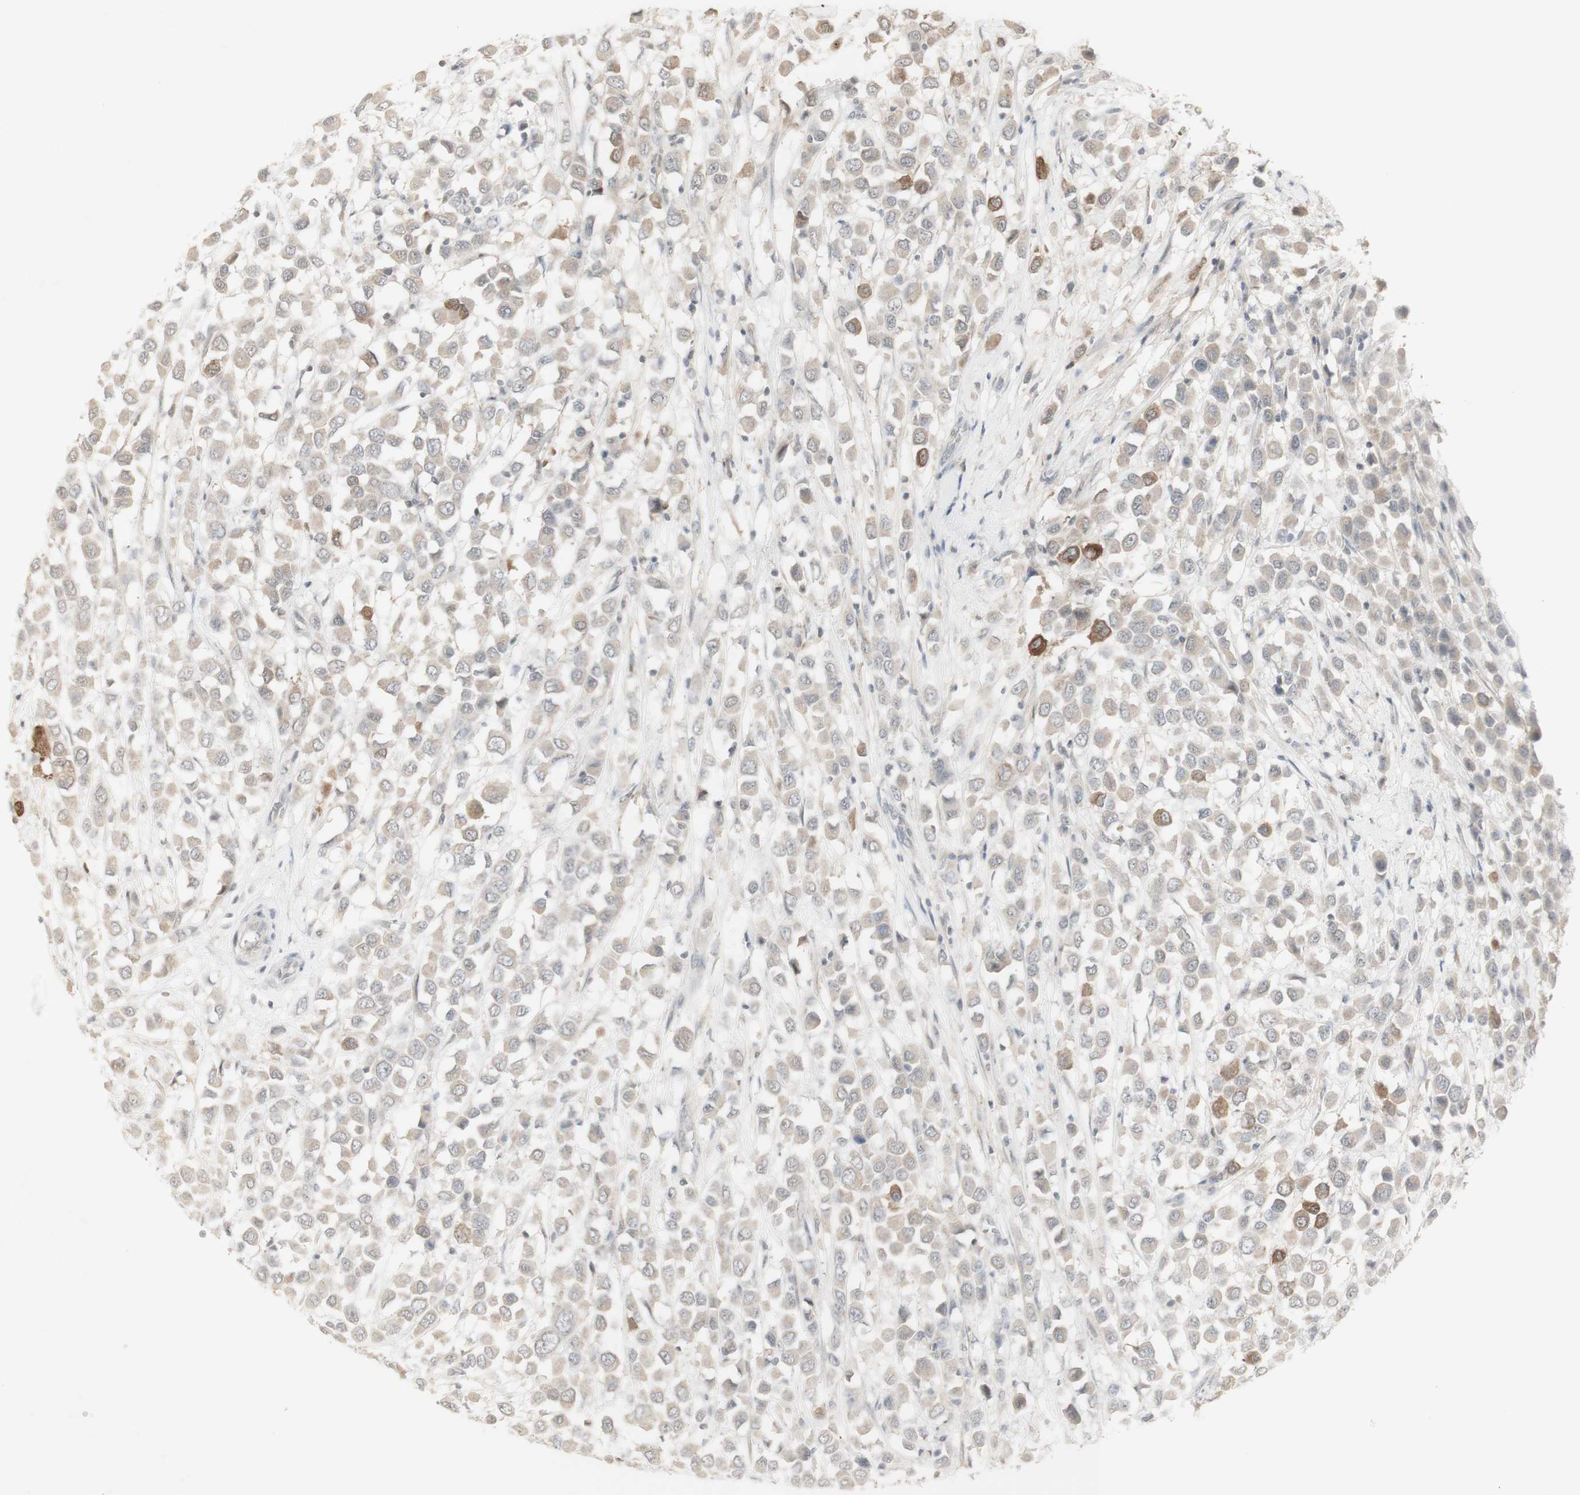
{"staining": {"intensity": "moderate", "quantity": "25%-75%", "location": "cytoplasmic/membranous"}, "tissue": "breast cancer", "cell_type": "Tumor cells", "image_type": "cancer", "snomed": [{"axis": "morphology", "description": "Duct carcinoma"}, {"axis": "topography", "description": "Breast"}], "caption": "Immunohistochemistry micrograph of neoplastic tissue: human breast intraductal carcinoma stained using immunohistochemistry (IHC) demonstrates medium levels of moderate protein expression localized specifically in the cytoplasmic/membranous of tumor cells, appearing as a cytoplasmic/membranous brown color.", "gene": "C1orf116", "patient": {"sex": "female", "age": 61}}